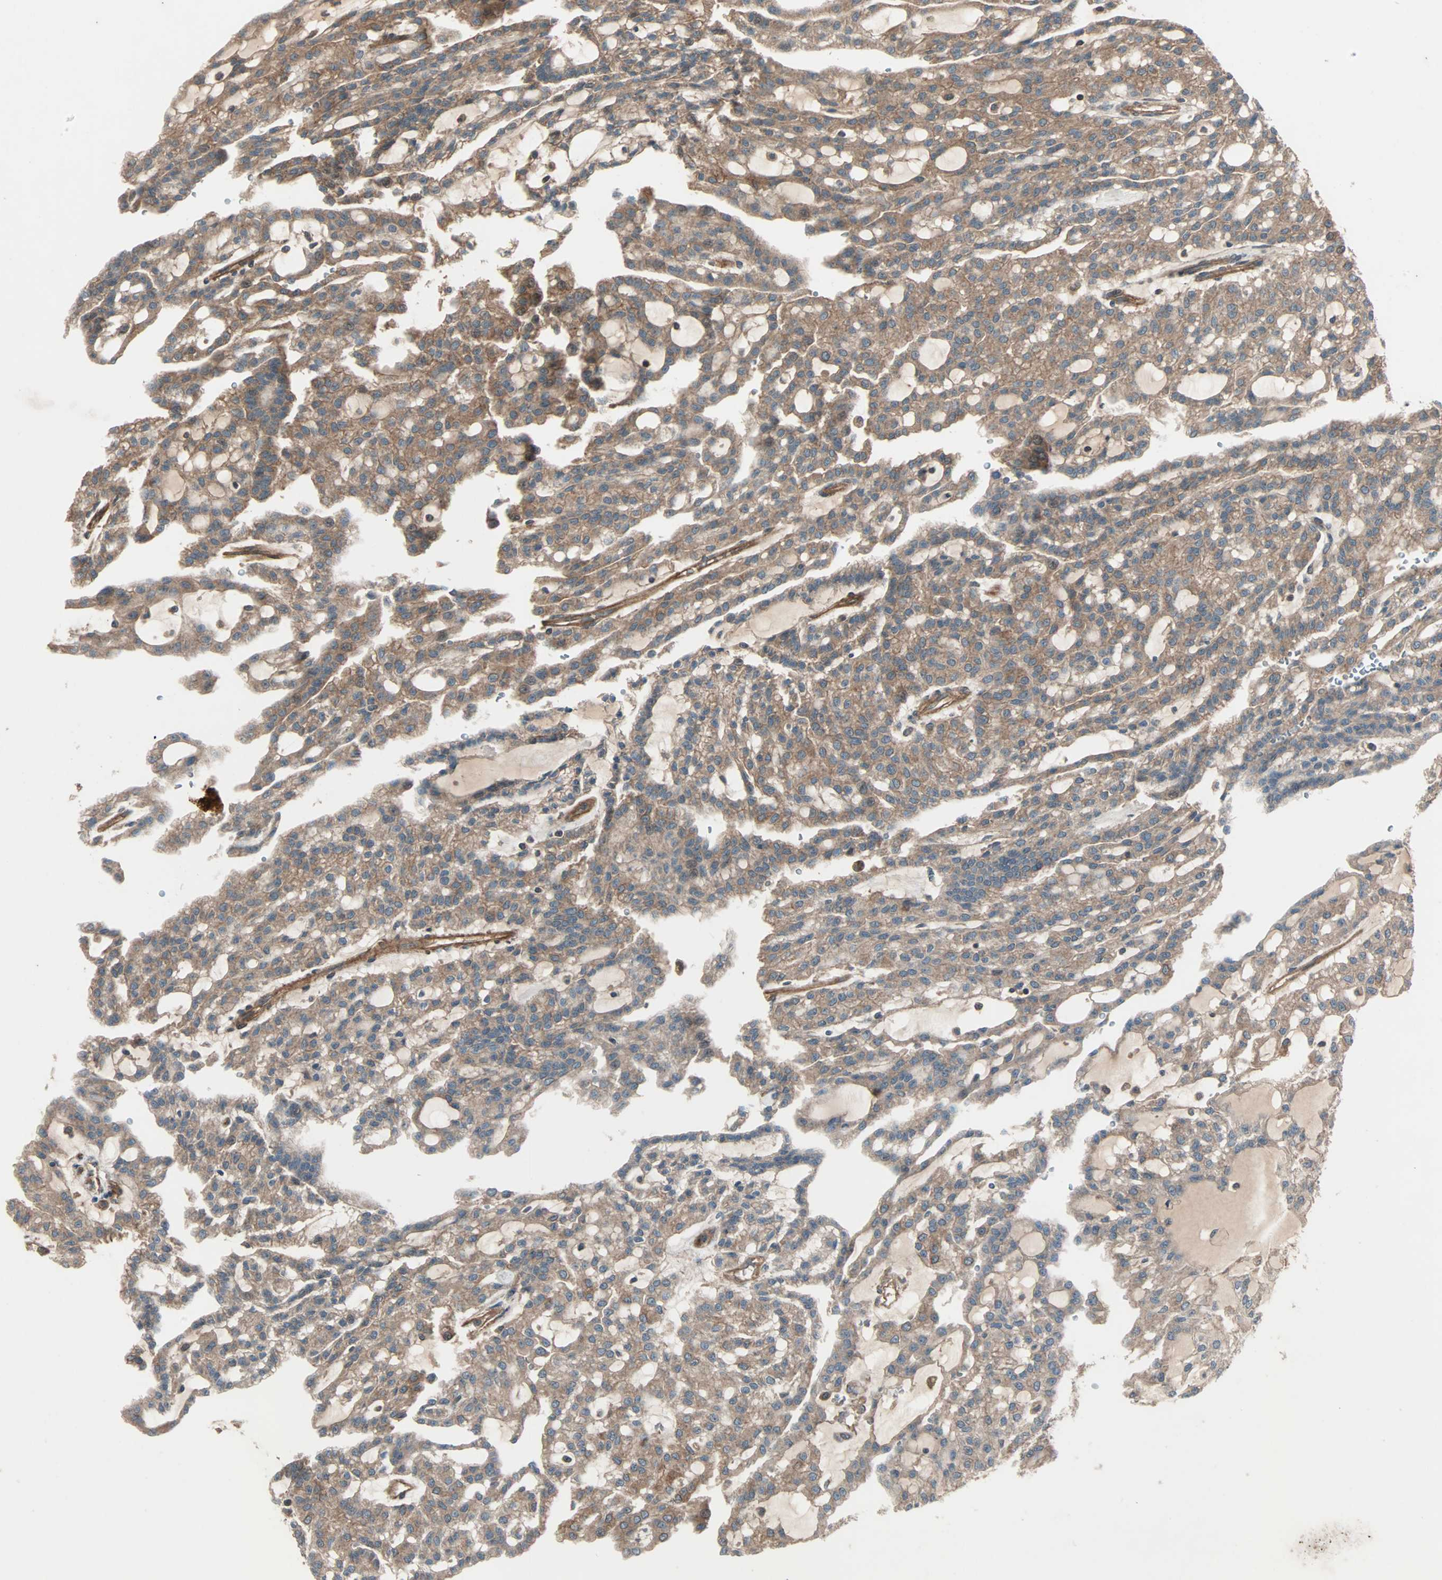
{"staining": {"intensity": "moderate", "quantity": ">75%", "location": "cytoplasmic/membranous"}, "tissue": "renal cancer", "cell_type": "Tumor cells", "image_type": "cancer", "snomed": [{"axis": "morphology", "description": "Adenocarcinoma, NOS"}, {"axis": "topography", "description": "Kidney"}], "caption": "The micrograph demonstrates immunohistochemical staining of renal cancer. There is moderate cytoplasmic/membranous expression is identified in about >75% of tumor cells. (DAB (3,3'-diaminobenzidine) IHC, brown staining for protein, blue staining for nuclei).", "gene": "GCK", "patient": {"sex": "male", "age": 63}}